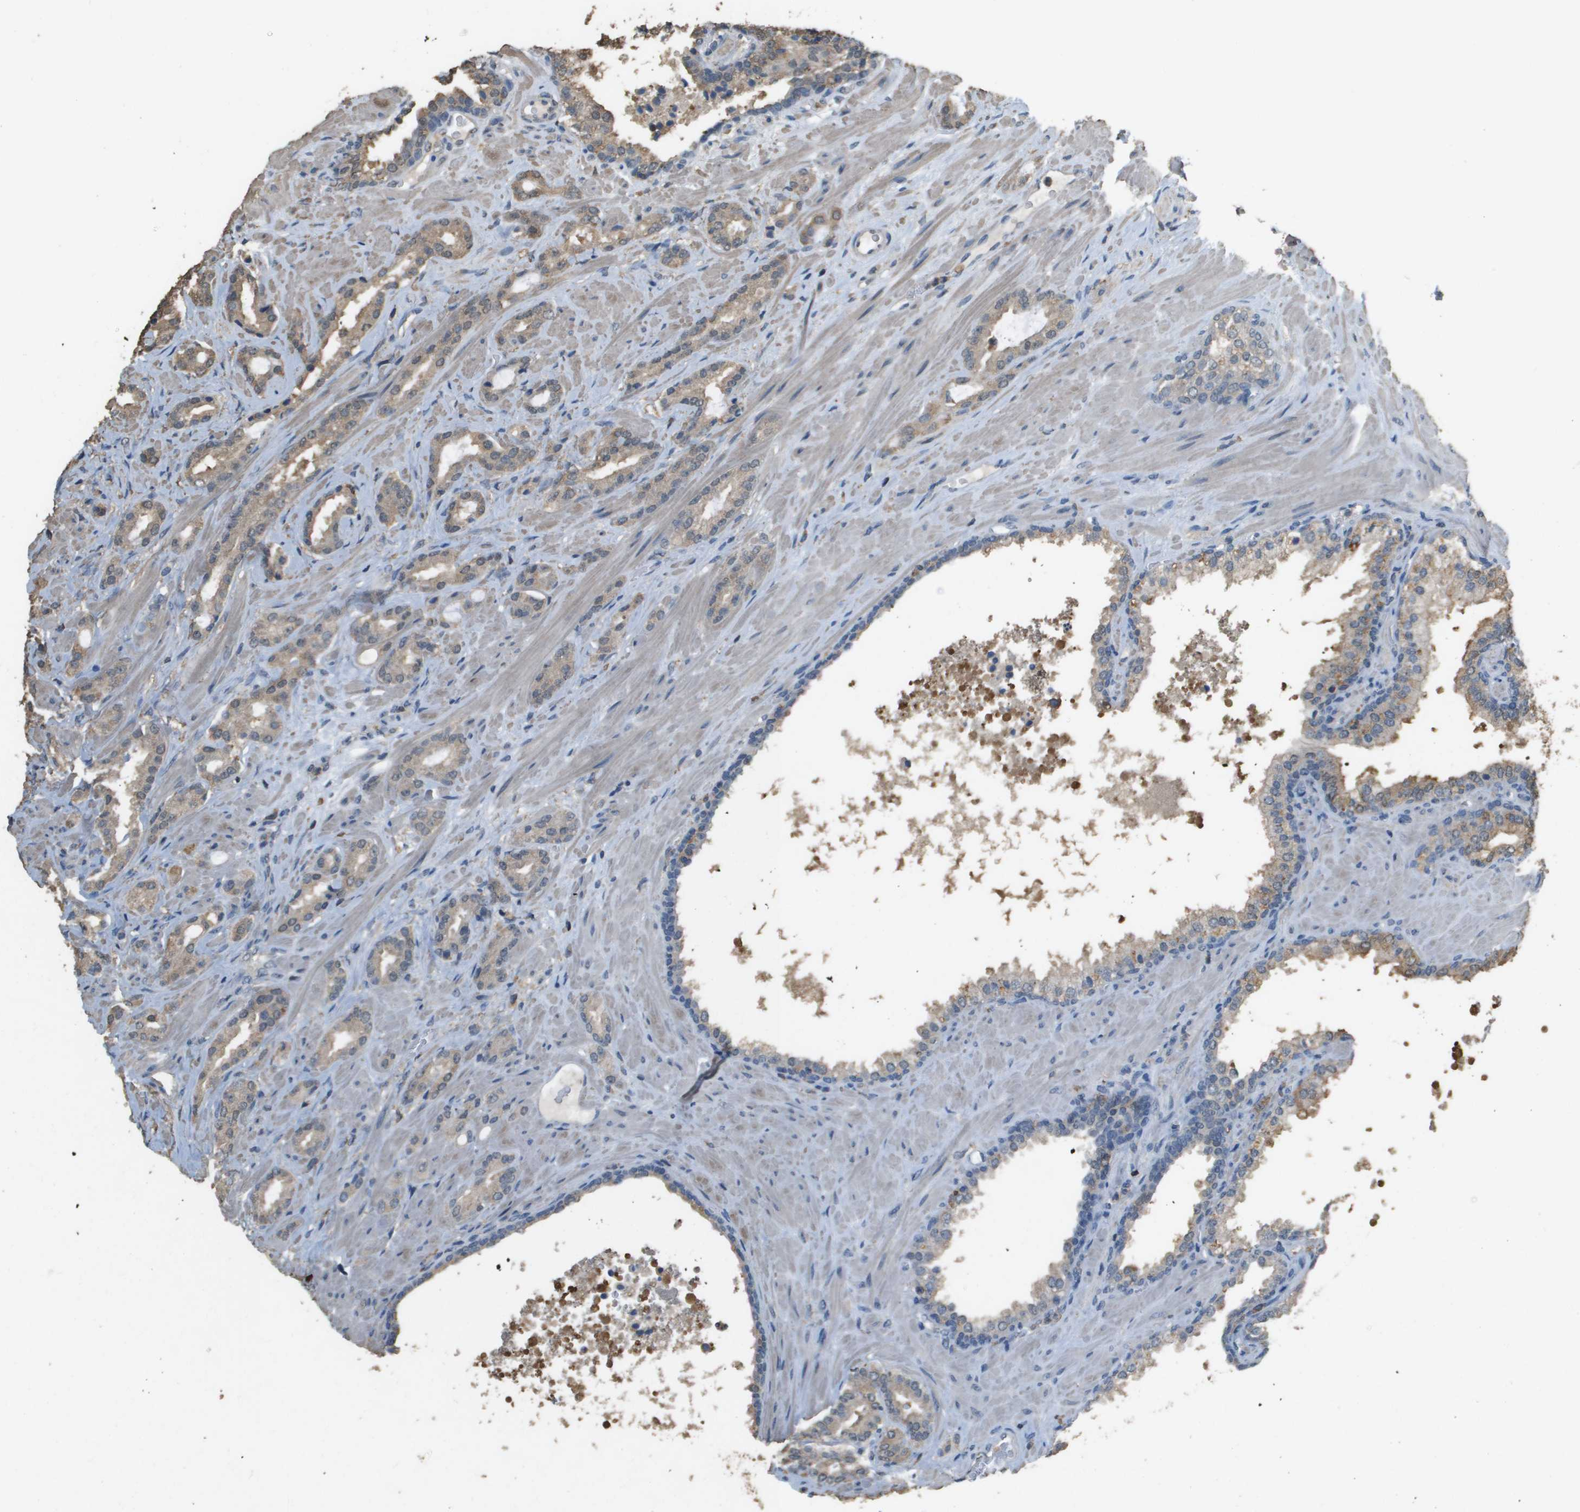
{"staining": {"intensity": "moderate", "quantity": ">75%", "location": "cytoplasmic/membranous"}, "tissue": "prostate cancer", "cell_type": "Tumor cells", "image_type": "cancer", "snomed": [{"axis": "morphology", "description": "Adenocarcinoma, High grade"}, {"axis": "topography", "description": "Prostate"}], "caption": "High-power microscopy captured an IHC histopathology image of prostate cancer (high-grade adenocarcinoma), revealing moderate cytoplasmic/membranous positivity in approximately >75% of tumor cells. The protein is stained brown, and the nuclei are stained in blue (DAB IHC with brightfield microscopy, high magnification).", "gene": "MS4A7", "patient": {"sex": "male", "age": 64}}